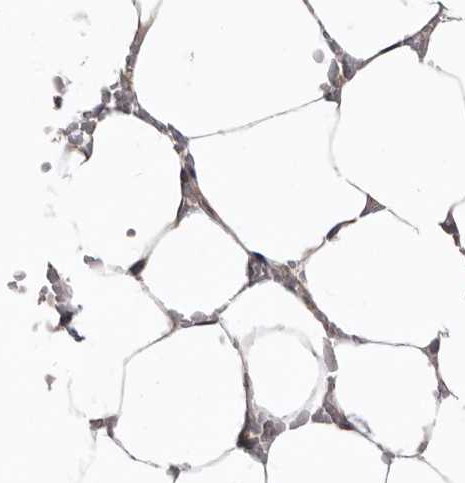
{"staining": {"intensity": "weak", "quantity": "<25%", "location": "cytoplasmic/membranous"}, "tissue": "bone marrow", "cell_type": "Hematopoietic cells", "image_type": "normal", "snomed": [{"axis": "morphology", "description": "Normal tissue, NOS"}, {"axis": "topography", "description": "Bone marrow"}], "caption": "An IHC micrograph of normal bone marrow is shown. There is no staining in hematopoietic cells of bone marrow. (Brightfield microscopy of DAB (3,3'-diaminobenzidine) immunohistochemistry (IHC) at high magnification).", "gene": "FMO2", "patient": {"sex": "male", "age": 70}}